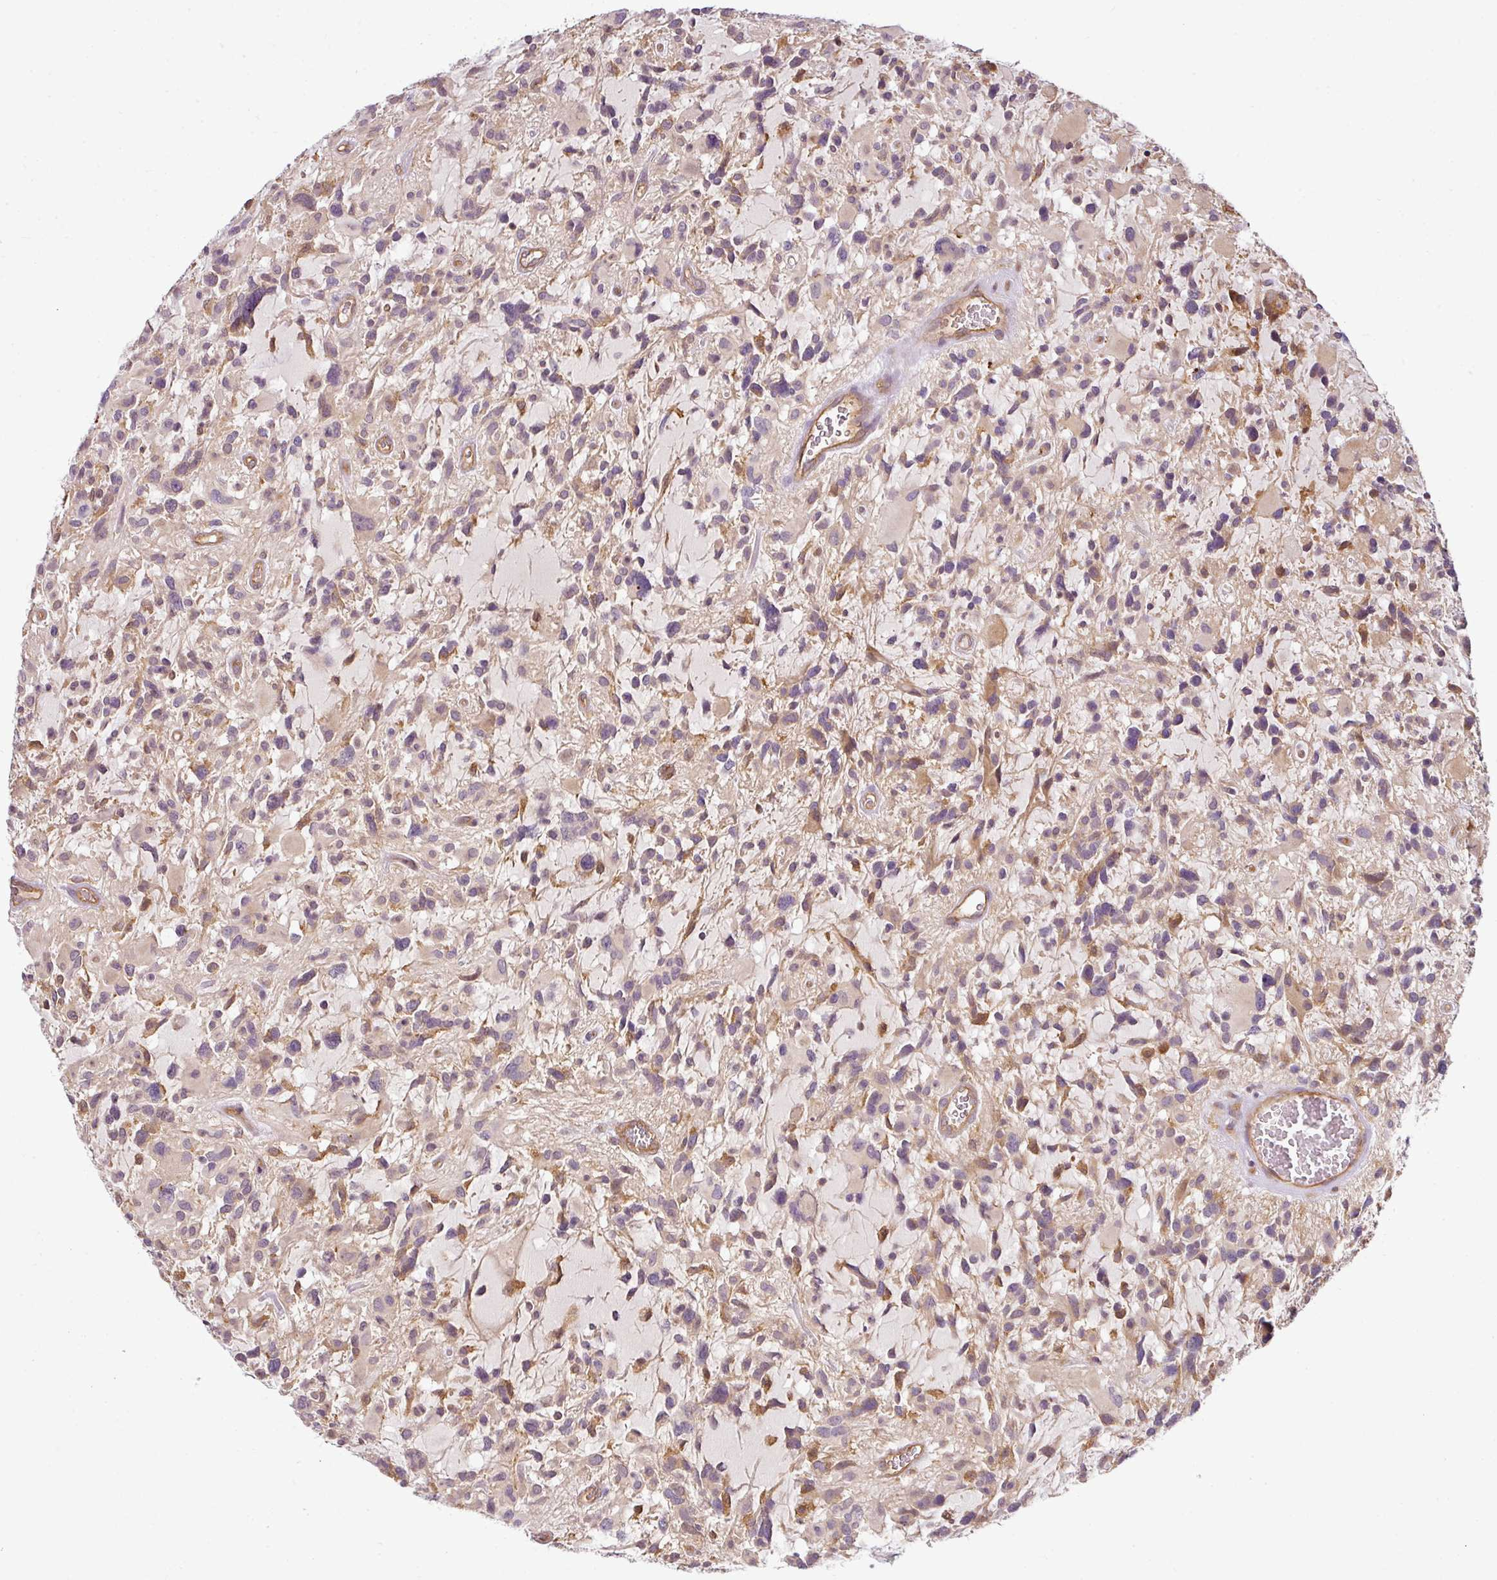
{"staining": {"intensity": "weak", "quantity": "<25%", "location": "cytoplasmic/membranous"}, "tissue": "glioma", "cell_type": "Tumor cells", "image_type": "cancer", "snomed": [{"axis": "morphology", "description": "Glioma, malignant, High grade"}, {"axis": "topography", "description": "Brain"}], "caption": "High magnification brightfield microscopy of glioma stained with DAB (brown) and counterstained with hematoxylin (blue): tumor cells show no significant positivity.", "gene": "ANKRD18A", "patient": {"sex": "female", "age": 11}}